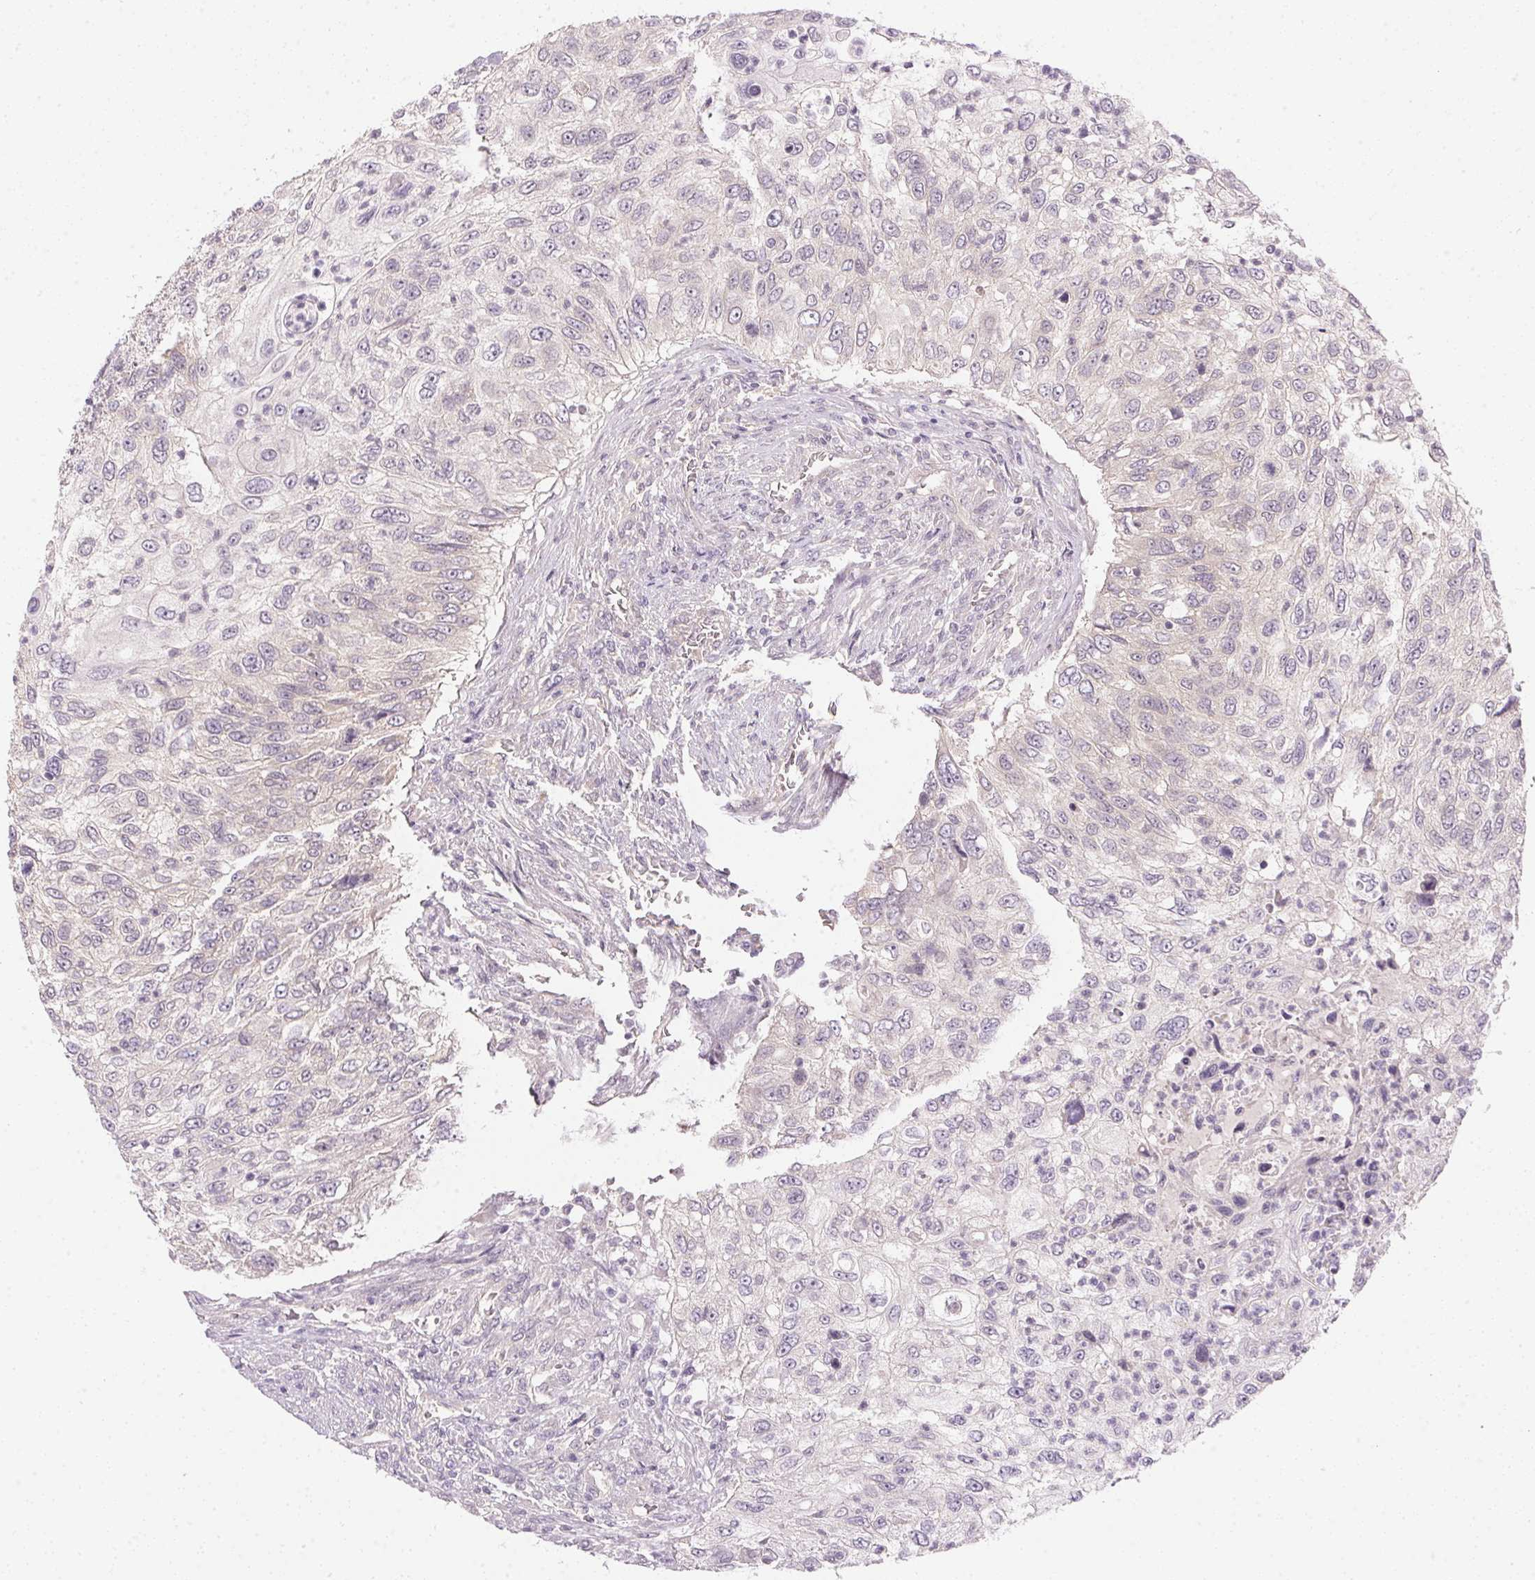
{"staining": {"intensity": "negative", "quantity": "none", "location": "none"}, "tissue": "urothelial cancer", "cell_type": "Tumor cells", "image_type": "cancer", "snomed": [{"axis": "morphology", "description": "Urothelial carcinoma, High grade"}, {"axis": "topography", "description": "Urinary bladder"}], "caption": "There is no significant staining in tumor cells of urothelial carcinoma (high-grade). (DAB IHC, high magnification).", "gene": "TTC23L", "patient": {"sex": "female", "age": 60}}